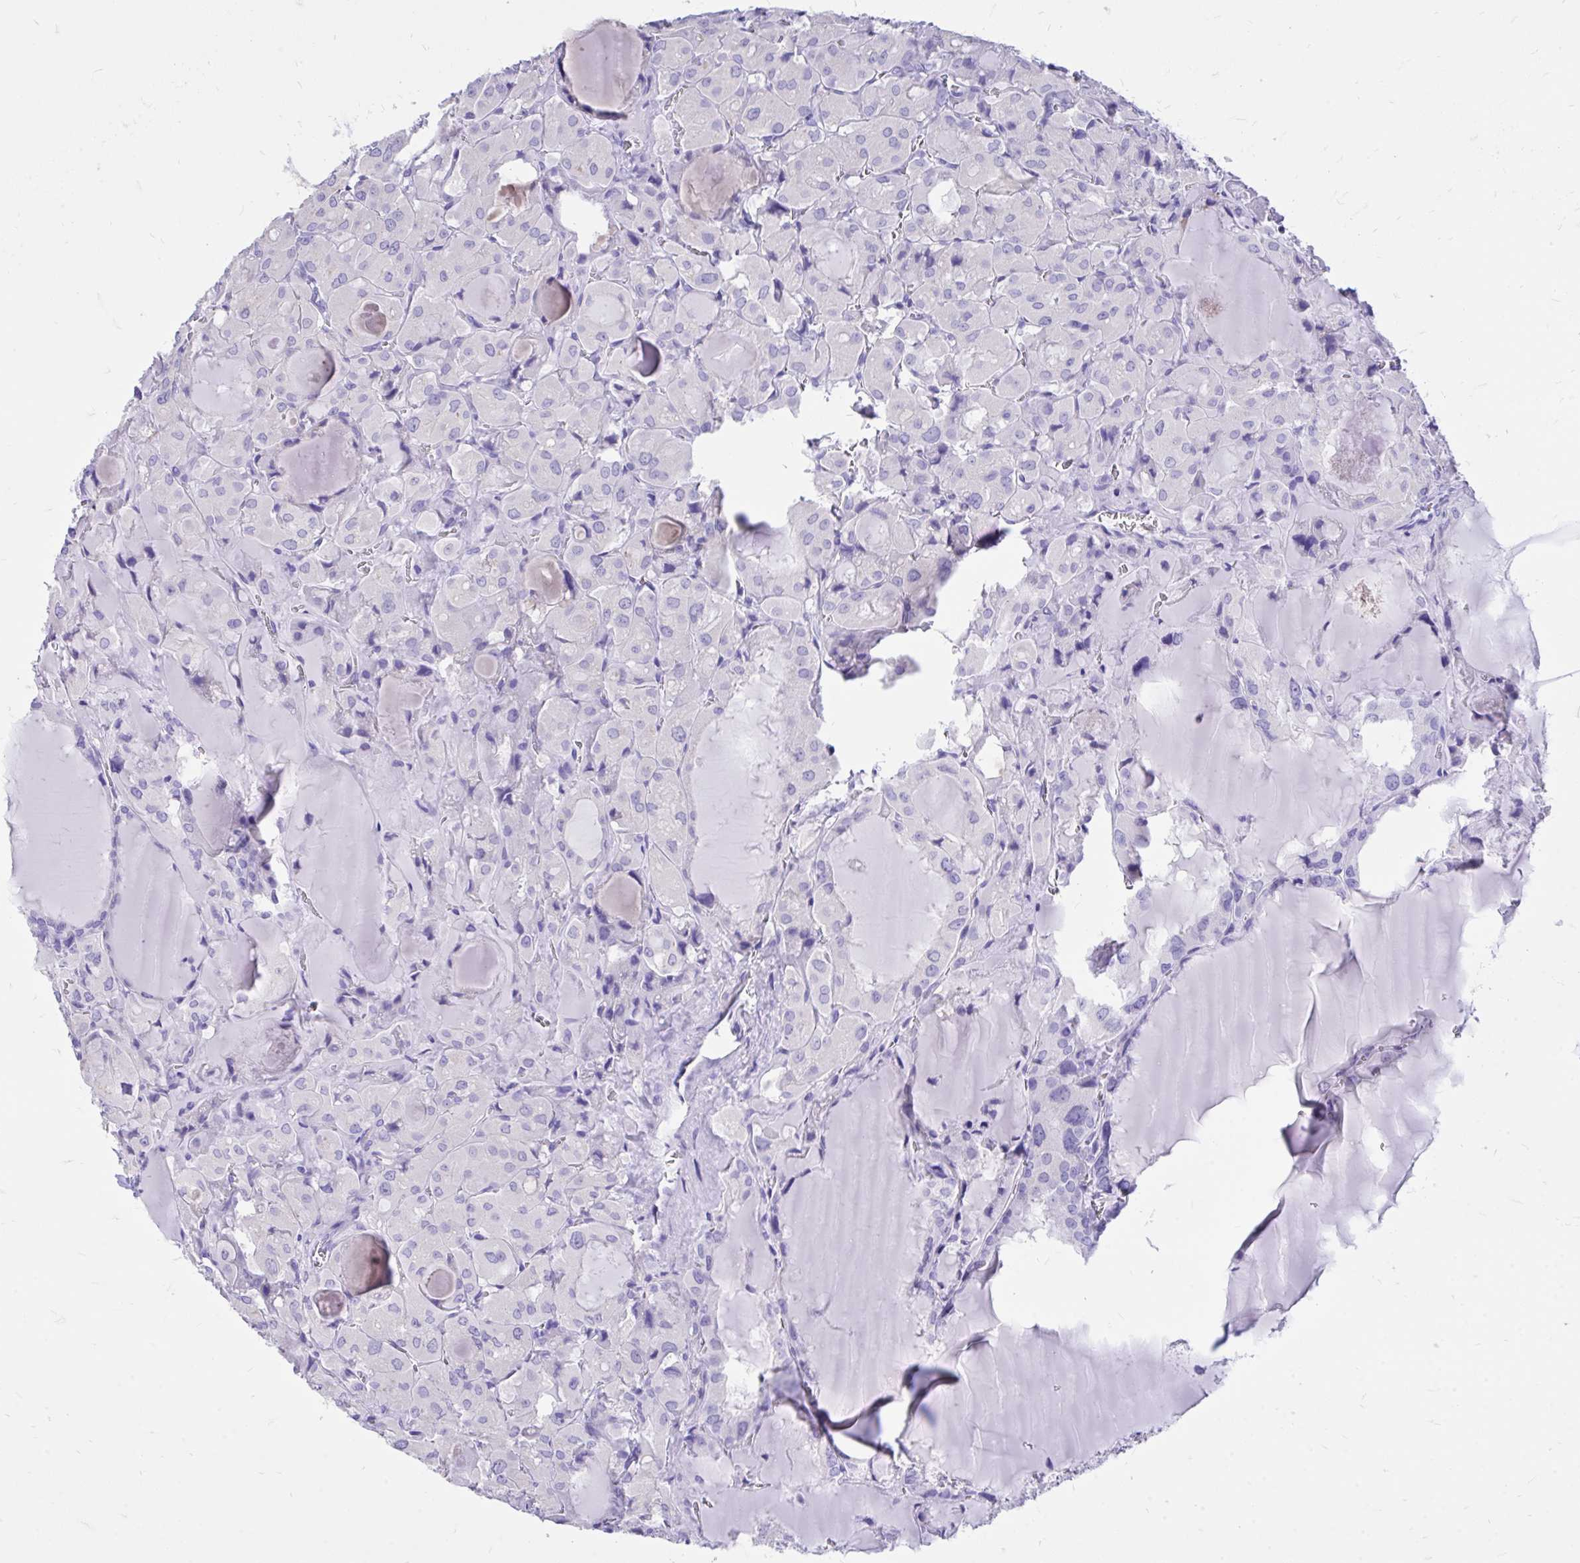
{"staining": {"intensity": "negative", "quantity": "none", "location": "none"}, "tissue": "thyroid cancer", "cell_type": "Tumor cells", "image_type": "cancer", "snomed": [{"axis": "morphology", "description": "Papillary adenocarcinoma, NOS"}, {"axis": "topography", "description": "Thyroid gland"}], "caption": "This is an immunohistochemistry (IHC) photomicrograph of thyroid papillary adenocarcinoma. There is no expression in tumor cells.", "gene": "MON1A", "patient": {"sex": "male", "age": 87}}